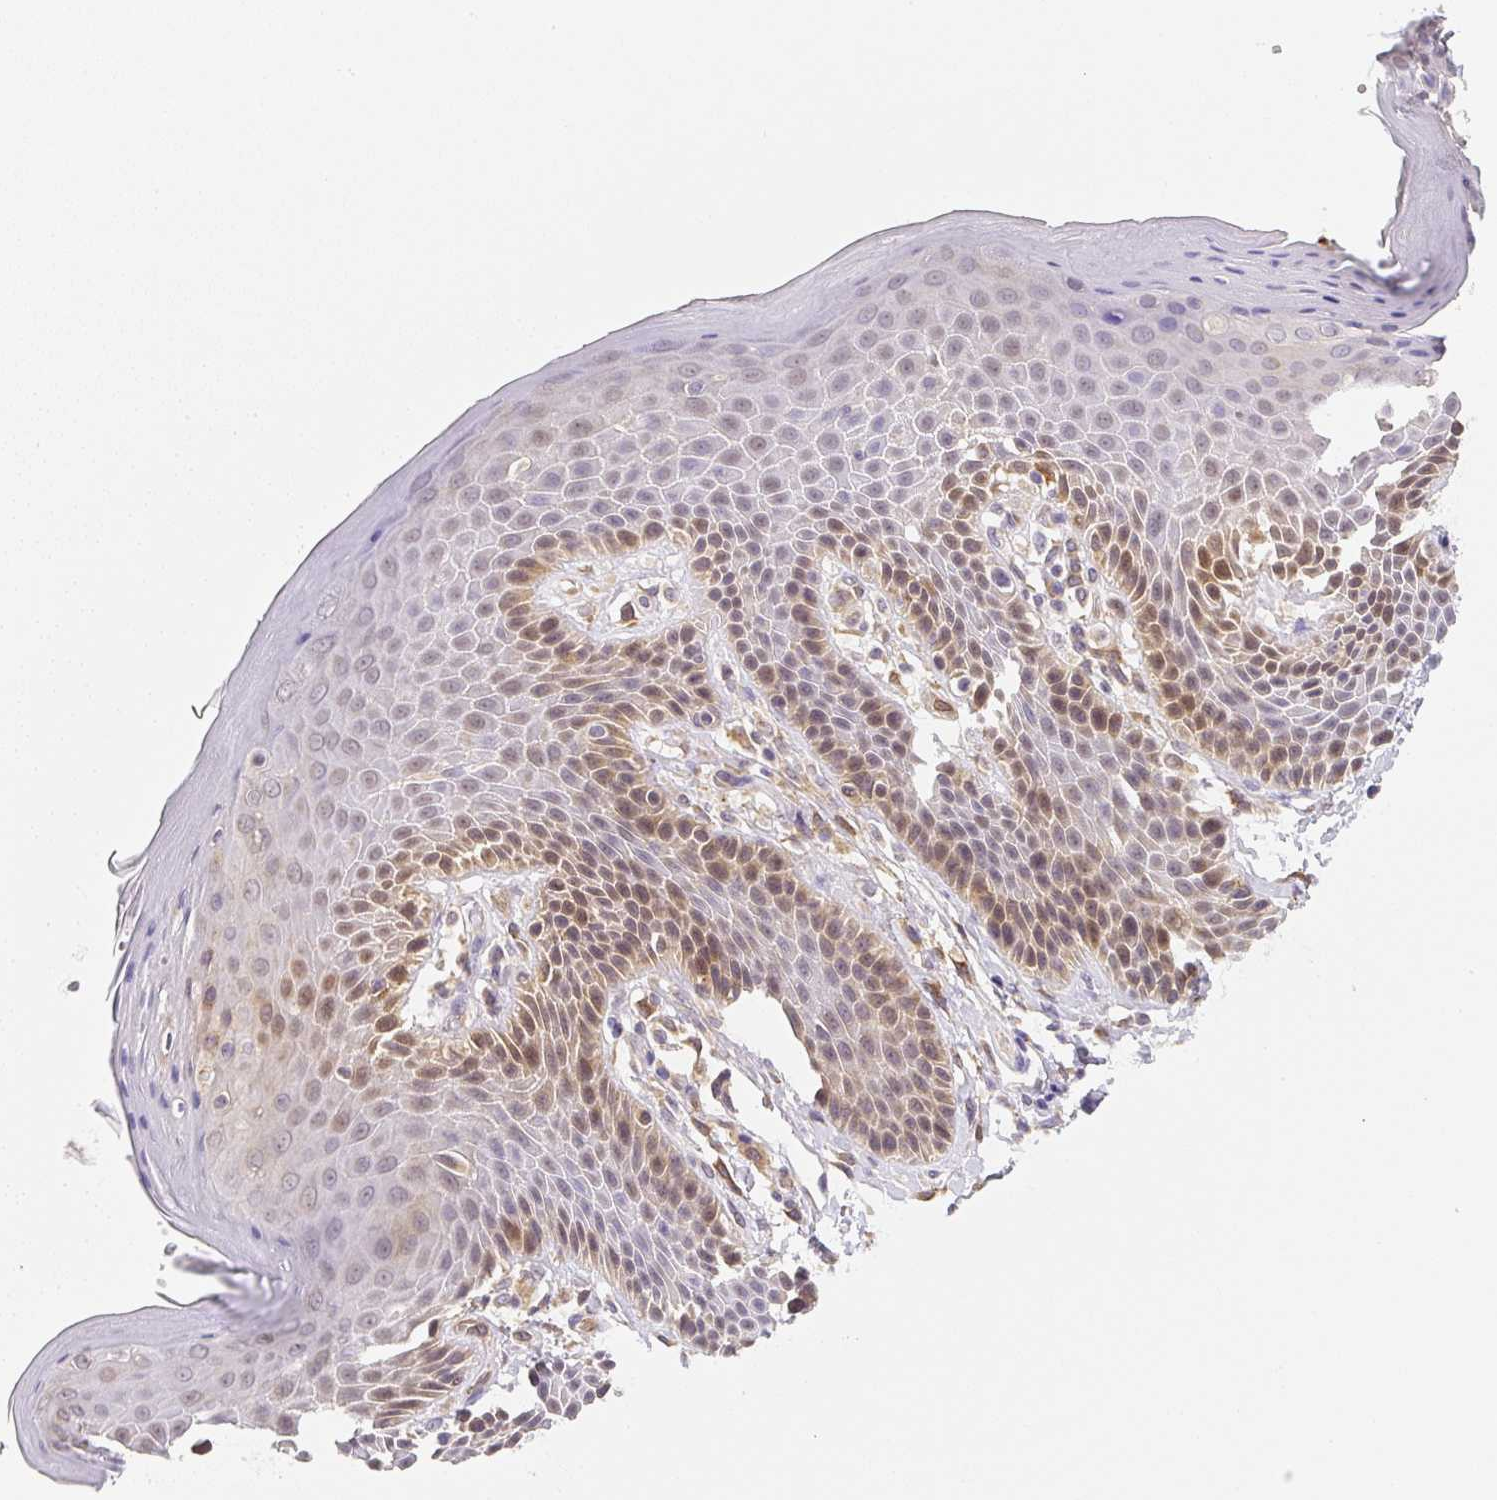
{"staining": {"intensity": "moderate", "quantity": "25%-75%", "location": "cytoplasmic/membranous,nuclear"}, "tissue": "skin", "cell_type": "Epidermal cells", "image_type": "normal", "snomed": [{"axis": "morphology", "description": "Normal tissue, NOS"}, {"axis": "topography", "description": "Peripheral nerve tissue"}], "caption": "Immunohistochemical staining of benign skin exhibits moderate cytoplasmic/membranous,nuclear protein positivity in approximately 25%-75% of epidermal cells. The staining was performed using DAB (3,3'-diaminobenzidine) to visualize the protein expression in brown, while the nuclei were stained in blue with hematoxylin (Magnification: 20x).", "gene": "PLA2G4A", "patient": {"sex": "male", "age": 51}}